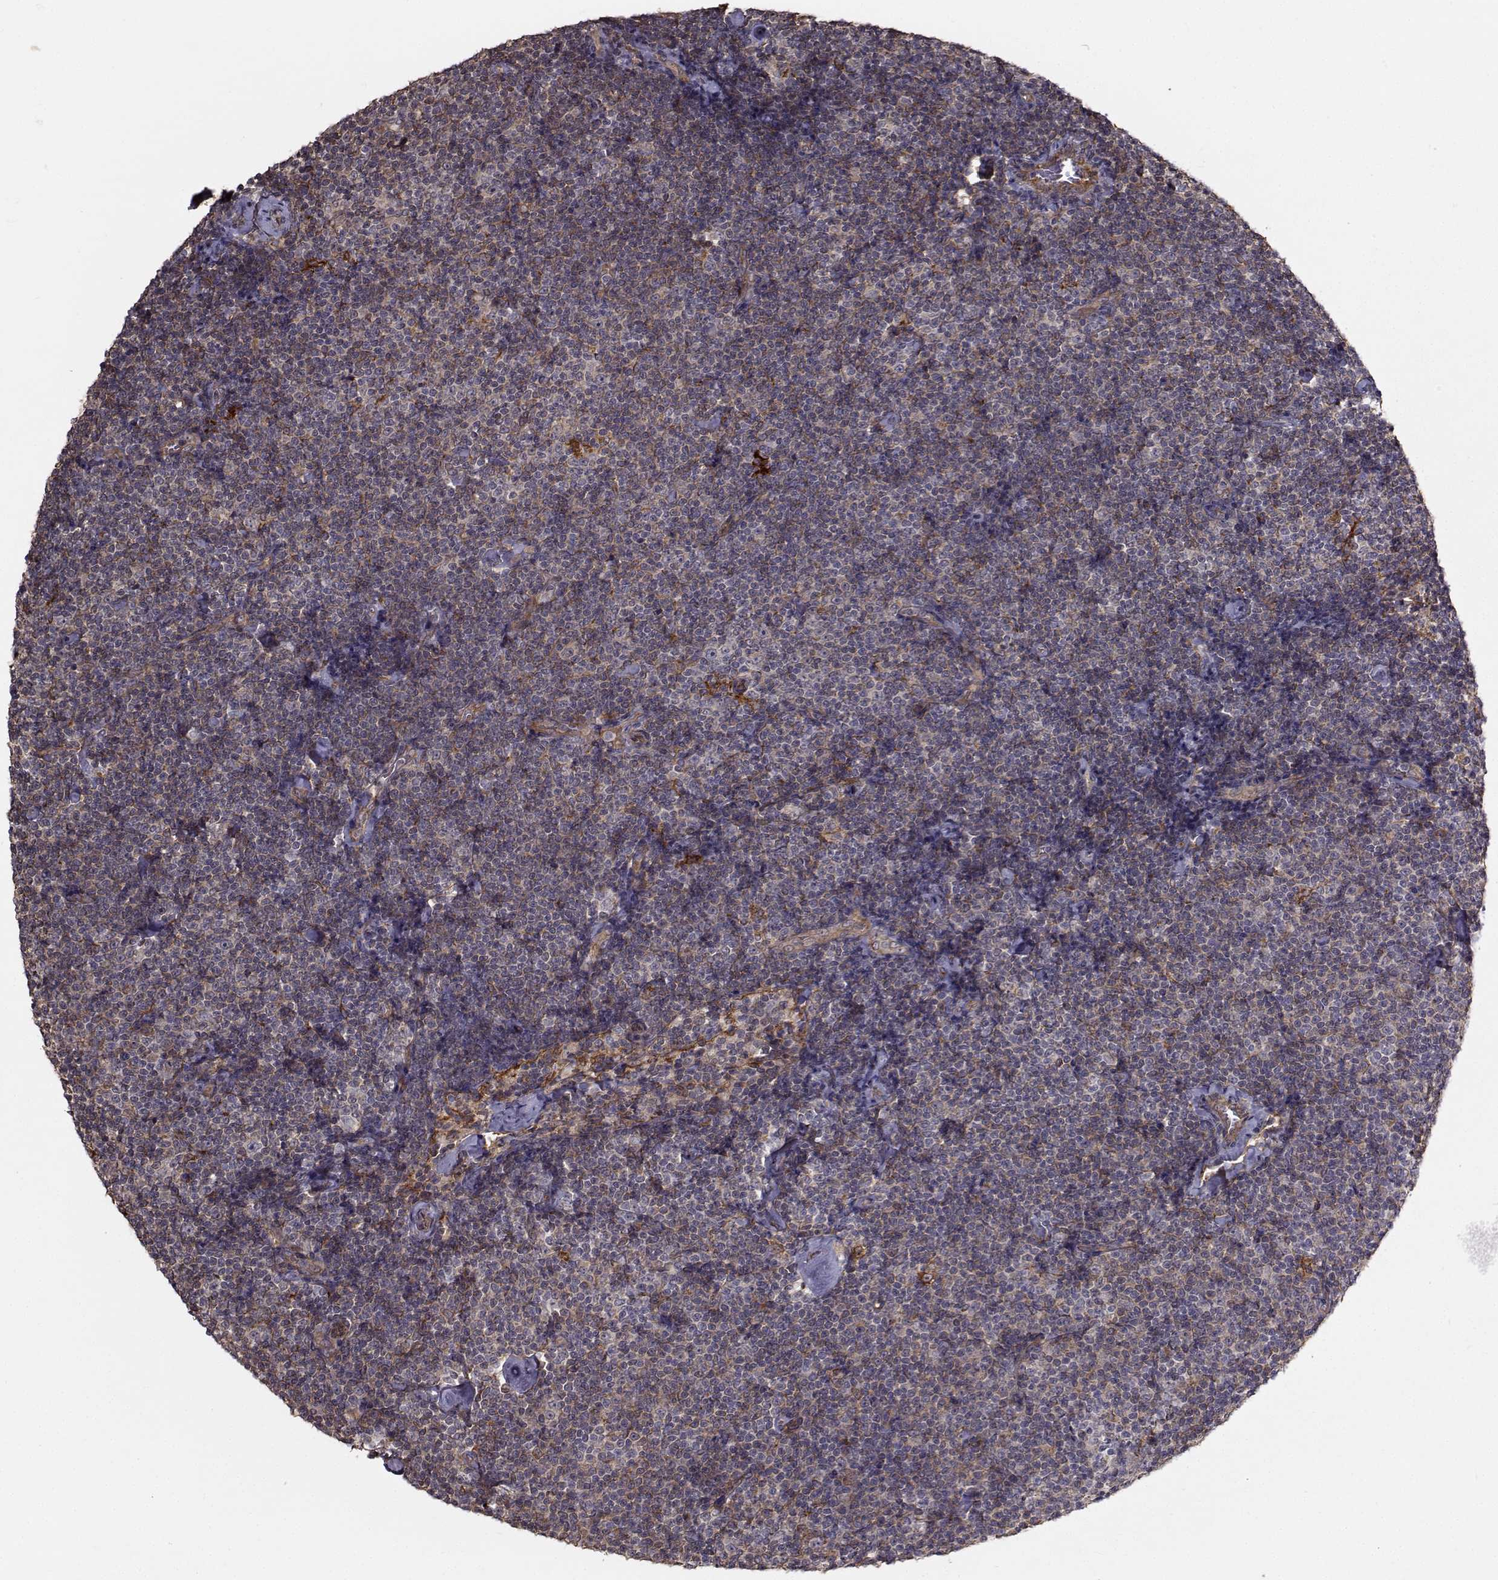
{"staining": {"intensity": "weak", "quantity": ">75%", "location": "cytoplasmic/membranous"}, "tissue": "lymphoma", "cell_type": "Tumor cells", "image_type": "cancer", "snomed": [{"axis": "morphology", "description": "Malignant lymphoma, non-Hodgkin's type, Low grade"}, {"axis": "topography", "description": "Lymph node"}], "caption": "This is an image of immunohistochemistry (IHC) staining of lymphoma, which shows weak staining in the cytoplasmic/membranous of tumor cells.", "gene": "TRIP10", "patient": {"sex": "male", "age": 81}}